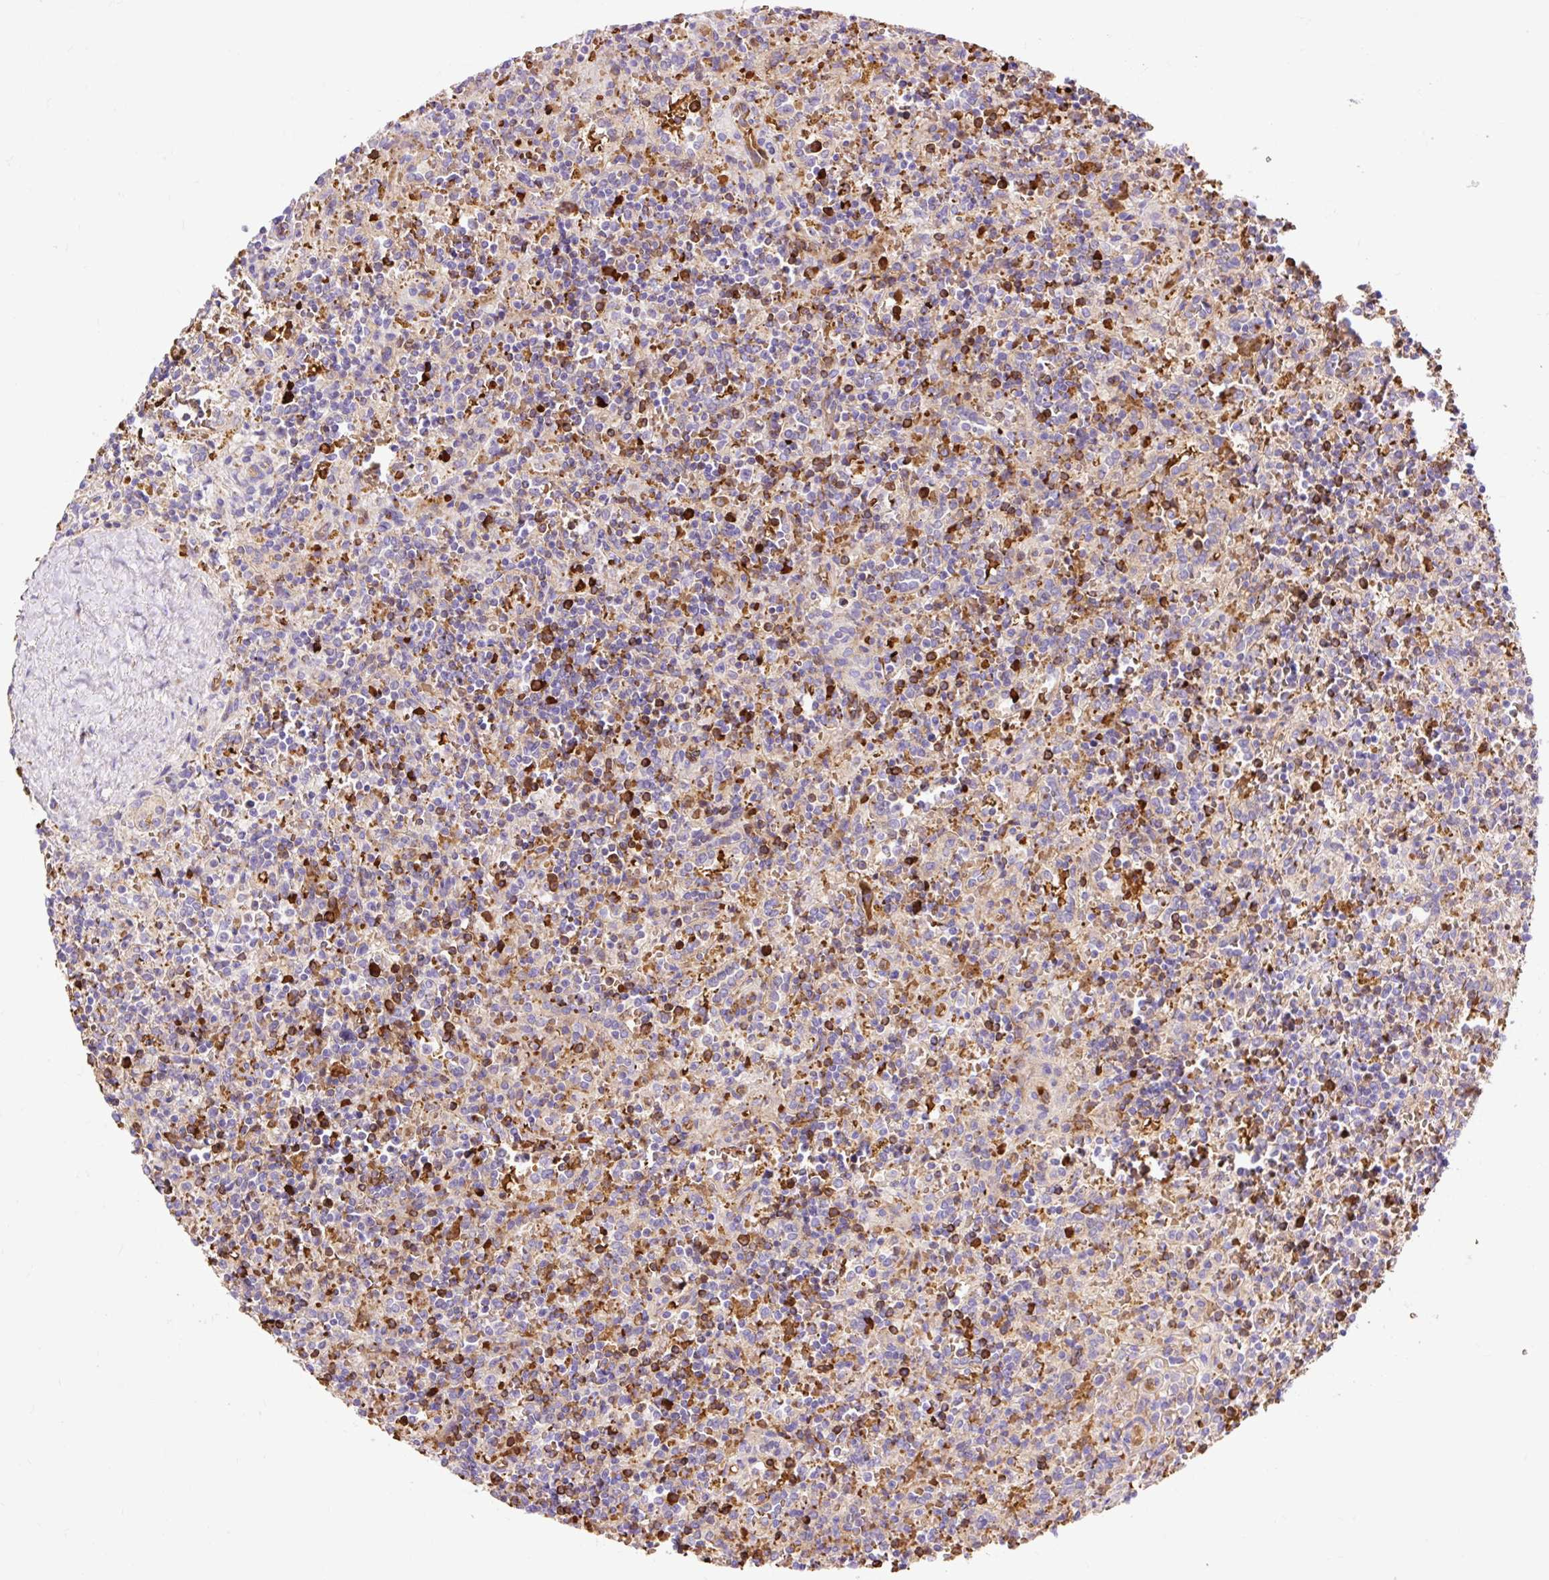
{"staining": {"intensity": "strong", "quantity": "<25%", "location": "cytoplasmic/membranous"}, "tissue": "lymphoma", "cell_type": "Tumor cells", "image_type": "cancer", "snomed": [{"axis": "morphology", "description": "Malignant lymphoma, non-Hodgkin's type, Low grade"}, {"axis": "topography", "description": "Spleen"}], "caption": "Immunohistochemical staining of lymphoma reveals strong cytoplasmic/membranous protein positivity in about <25% of tumor cells.", "gene": "HIP1R", "patient": {"sex": "male", "age": 67}}